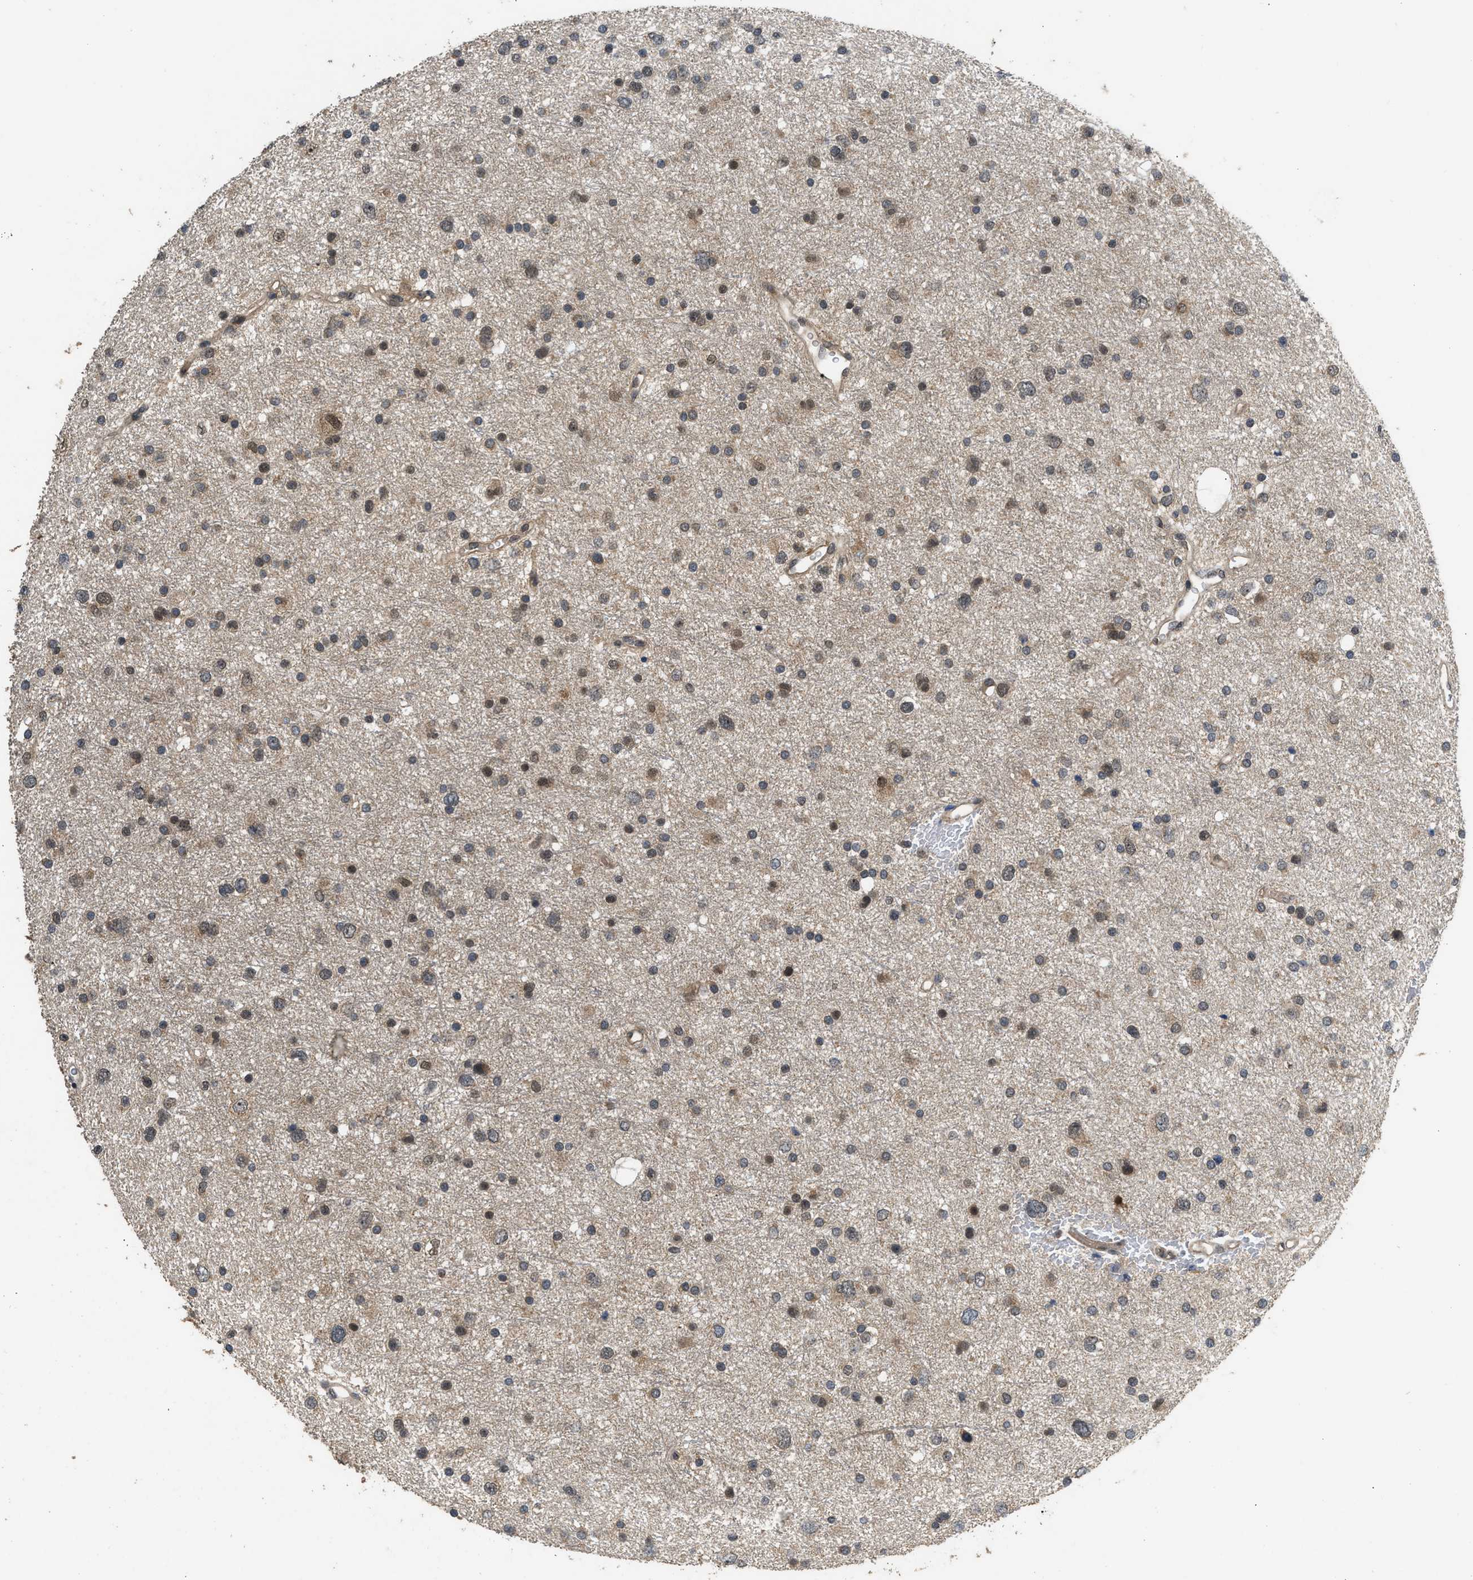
{"staining": {"intensity": "weak", "quantity": ">75%", "location": "cytoplasmic/membranous,nuclear"}, "tissue": "glioma", "cell_type": "Tumor cells", "image_type": "cancer", "snomed": [{"axis": "morphology", "description": "Glioma, malignant, Low grade"}, {"axis": "topography", "description": "Brain"}], "caption": "IHC of low-grade glioma (malignant) reveals low levels of weak cytoplasmic/membranous and nuclear staining in about >75% of tumor cells. The protein is stained brown, and the nuclei are stained in blue (DAB IHC with brightfield microscopy, high magnification).", "gene": "GET1", "patient": {"sex": "female", "age": 37}}